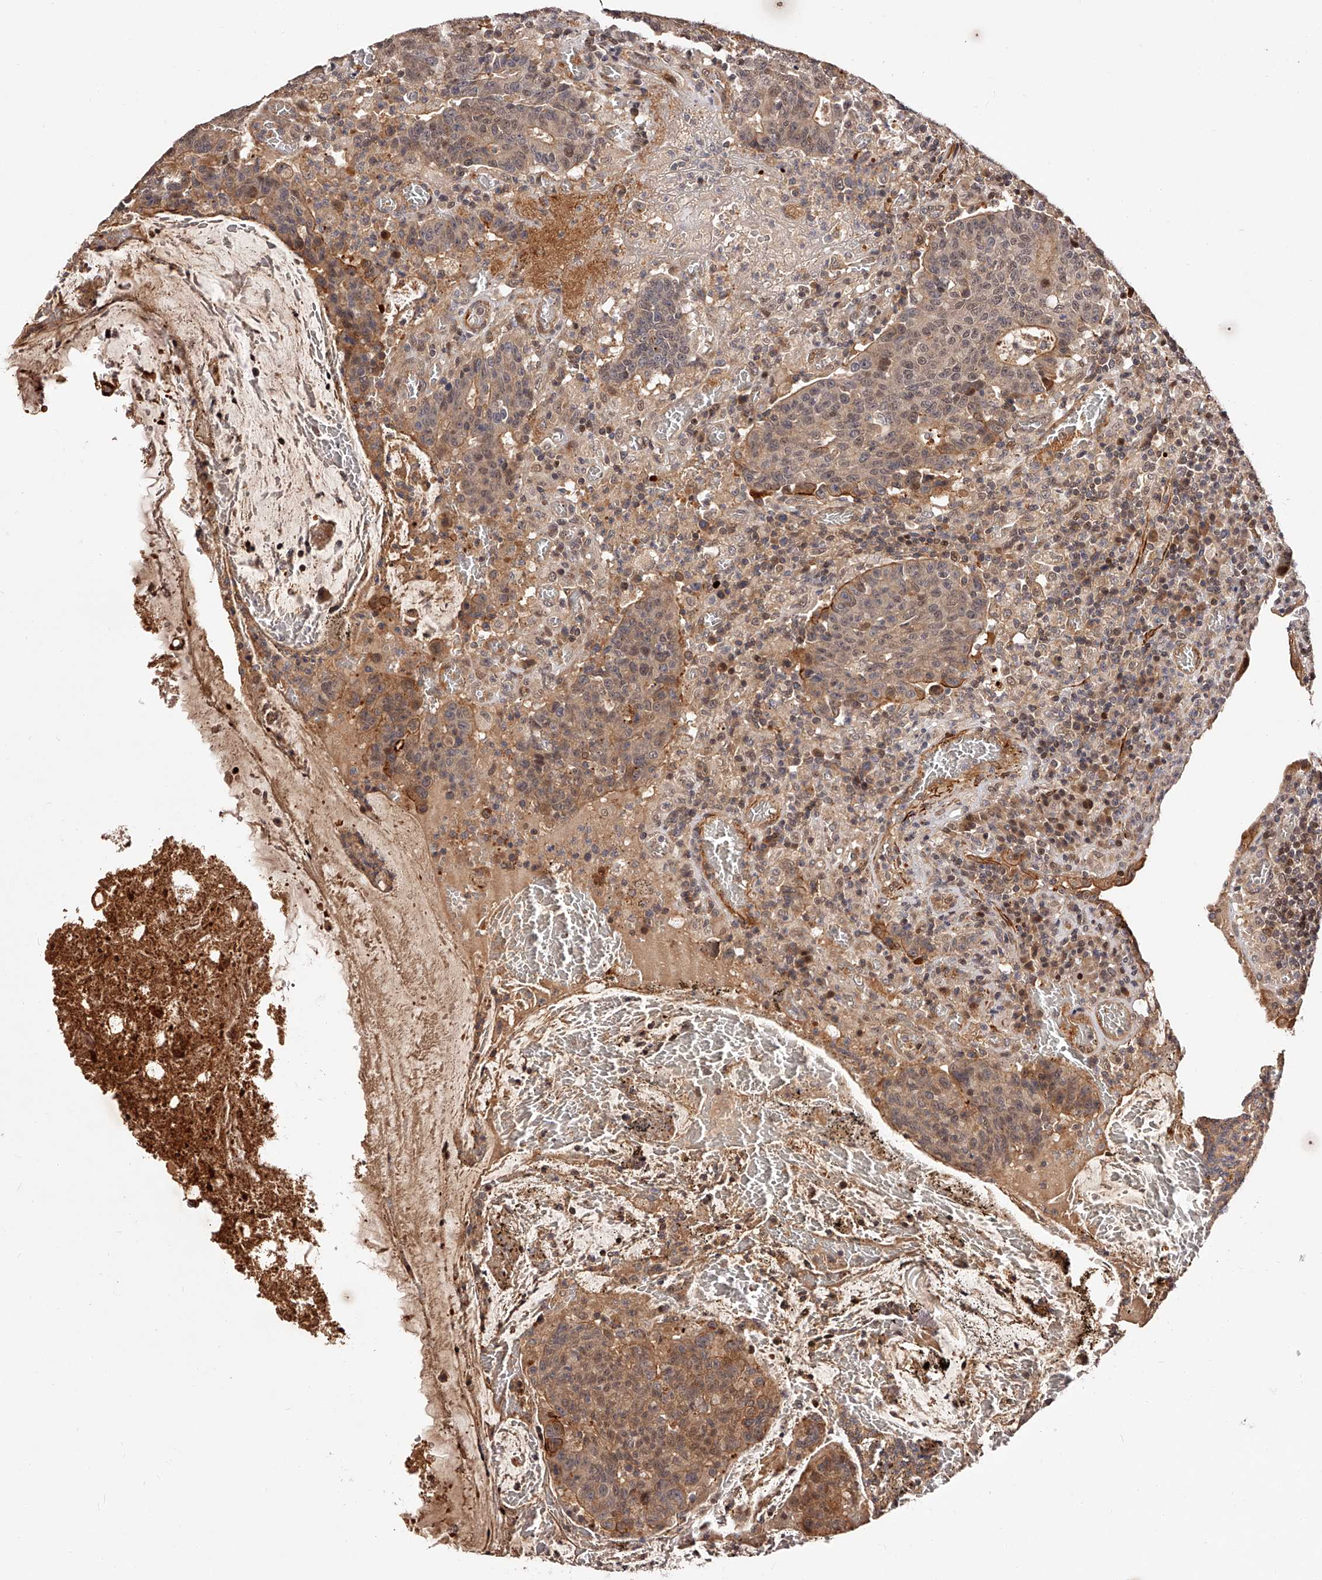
{"staining": {"intensity": "moderate", "quantity": ">75%", "location": "cytoplasmic/membranous,nuclear"}, "tissue": "colorectal cancer", "cell_type": "Tumor cells", "image_type": "cancer", "snomed": [{"axis": "morphology", "description": "Adenocarcinoma, NOS"}, {"axis": "topography", "description": "Colon"}], "caption": "Immunohistochemical staining of colorectal cancer displays moderate cytoplasmic/membranous and nuclear protein positivity in about >75% of tumor cells.", "gene": "CUL7", "patient": {"sex": "female", "age": 75}}